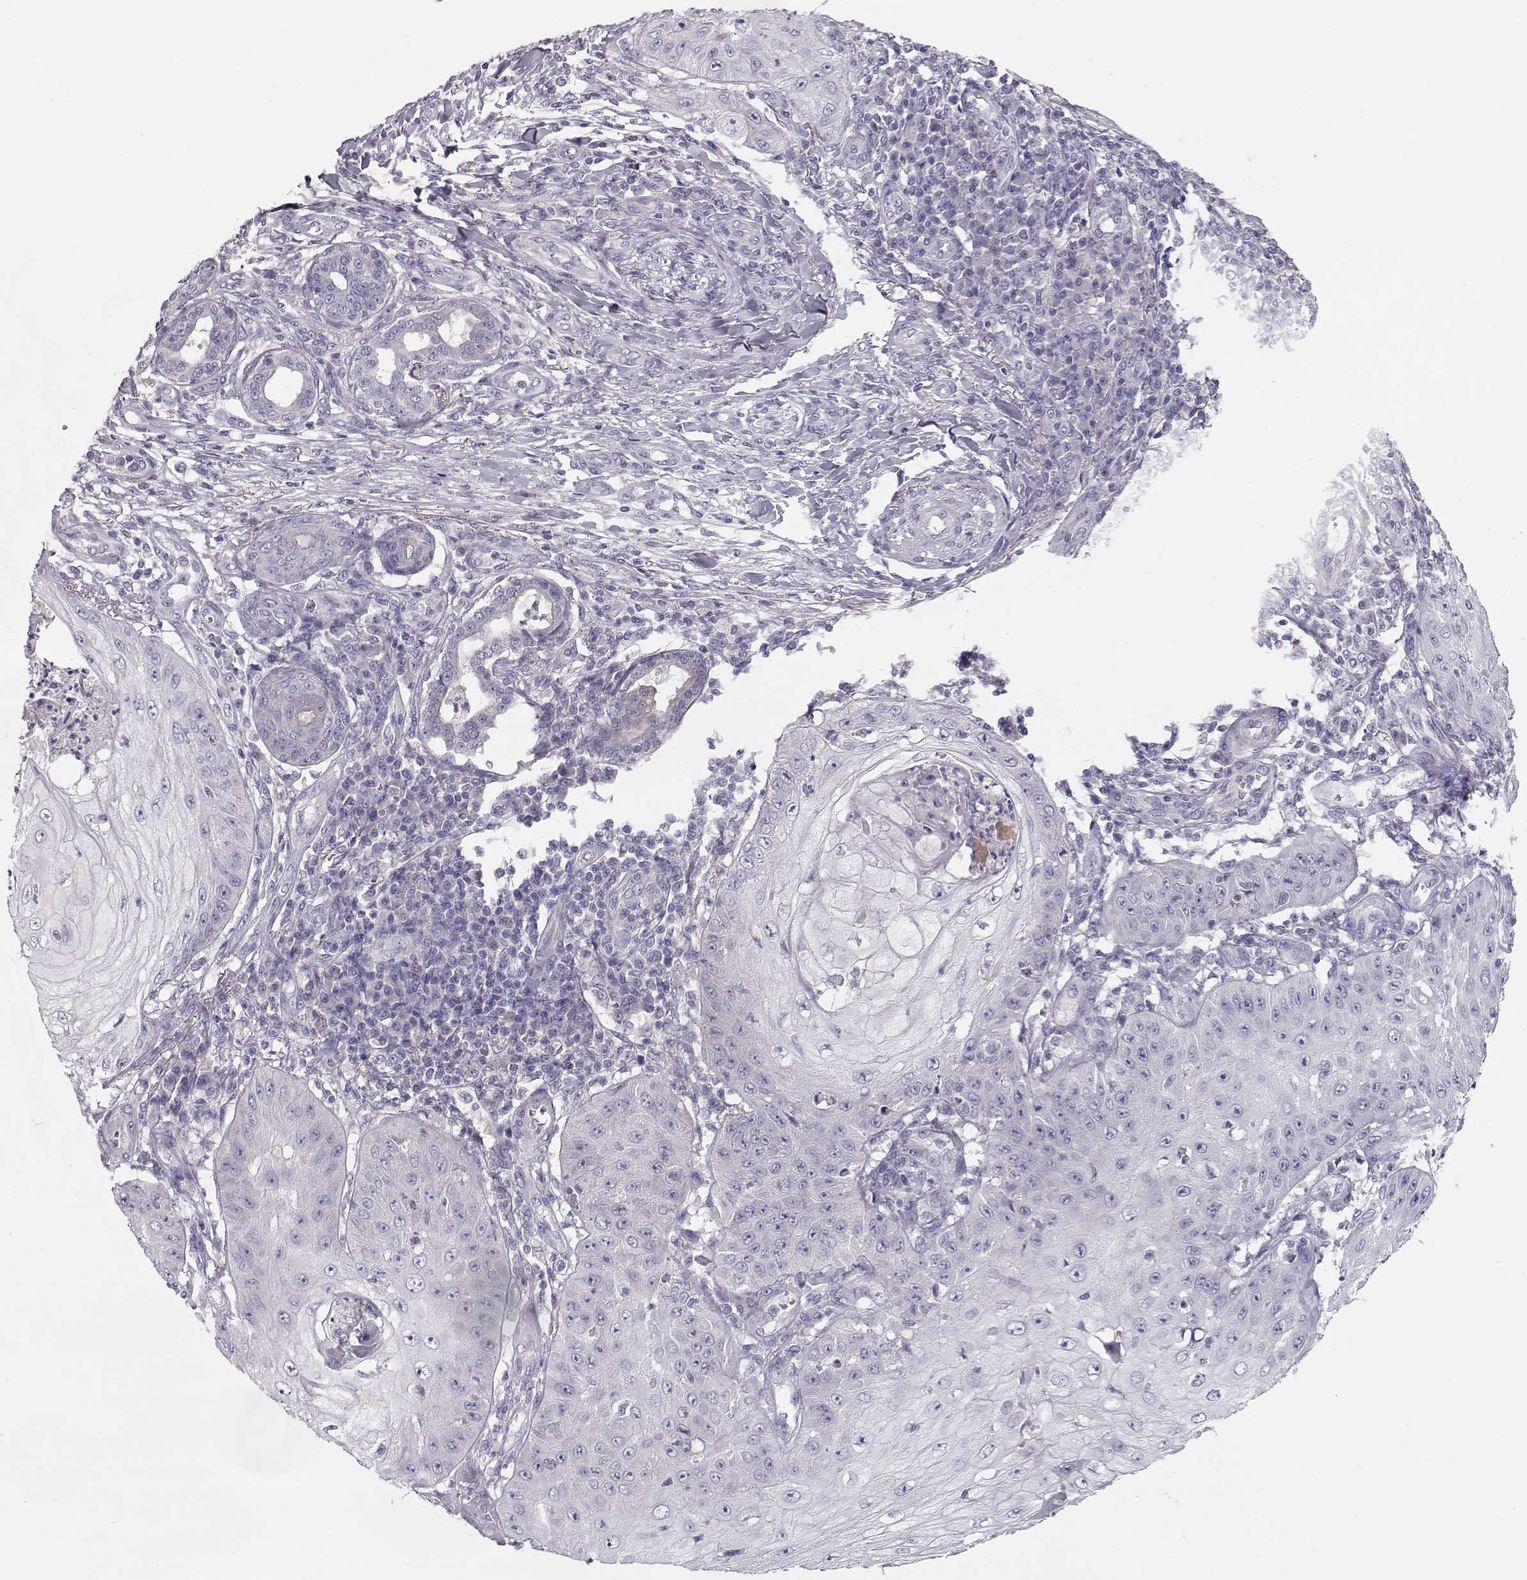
{"staining": {"intensity": "negative", "quantity": "none", "location": "none"}, "tissue": "skin cancer", "cell_type": "Tumor cells", "image_type": "cancer", "snomed": [{"axis": "morphology", "description": "Squamous cell carcinoma, NOS"}, {"axis": "topography", "description": "Skin"}], "caption": "High magnification brightfield microscopy of skin cancer stained with DAB (3,3'-diaminobenzidine) (brown) and counterstained with hematoxylin (blue): tumor cells show no significant positivity.", "gene": "GRK1", "patient": {"sex": "male", "age": 70}}